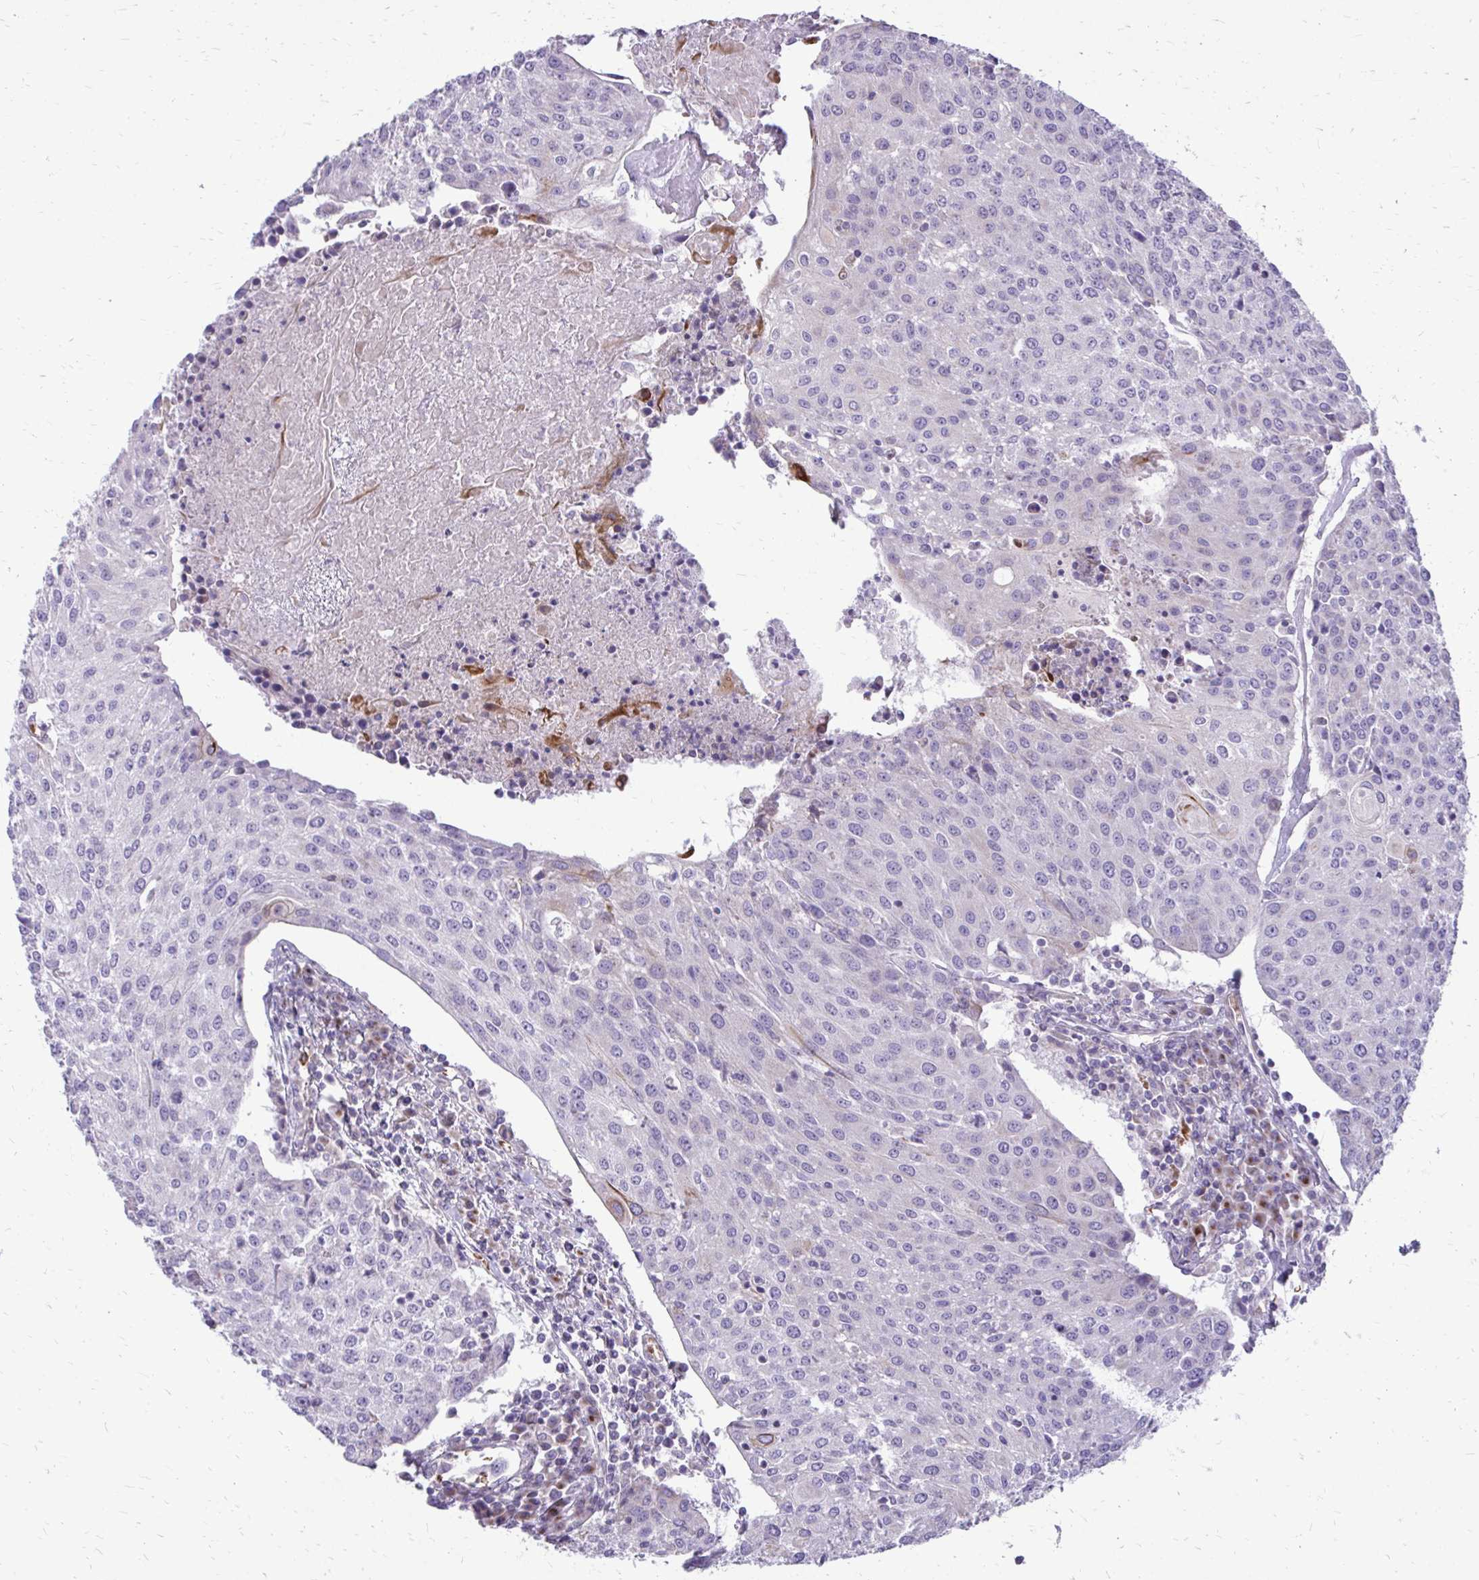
{"staining": {"intensity": "negative", "quantity": "none", "location": "none"}, "tissue": "urothelial cancer", "cell_type": "Tumor cells", "image_type": "cancer", "snomed": [{"axis": "morphology", "description": "Urothelial carcinoma, High grade"}, {"axis": "topography", "description": "Urinary bladder"}], "caption": "Micrograph shows no protein staining in tumor cells of urothelial carcinoma (high-grade) tissue.", "gene": "FUNDC2", "patient": {"sex": "female", "age": 85}}